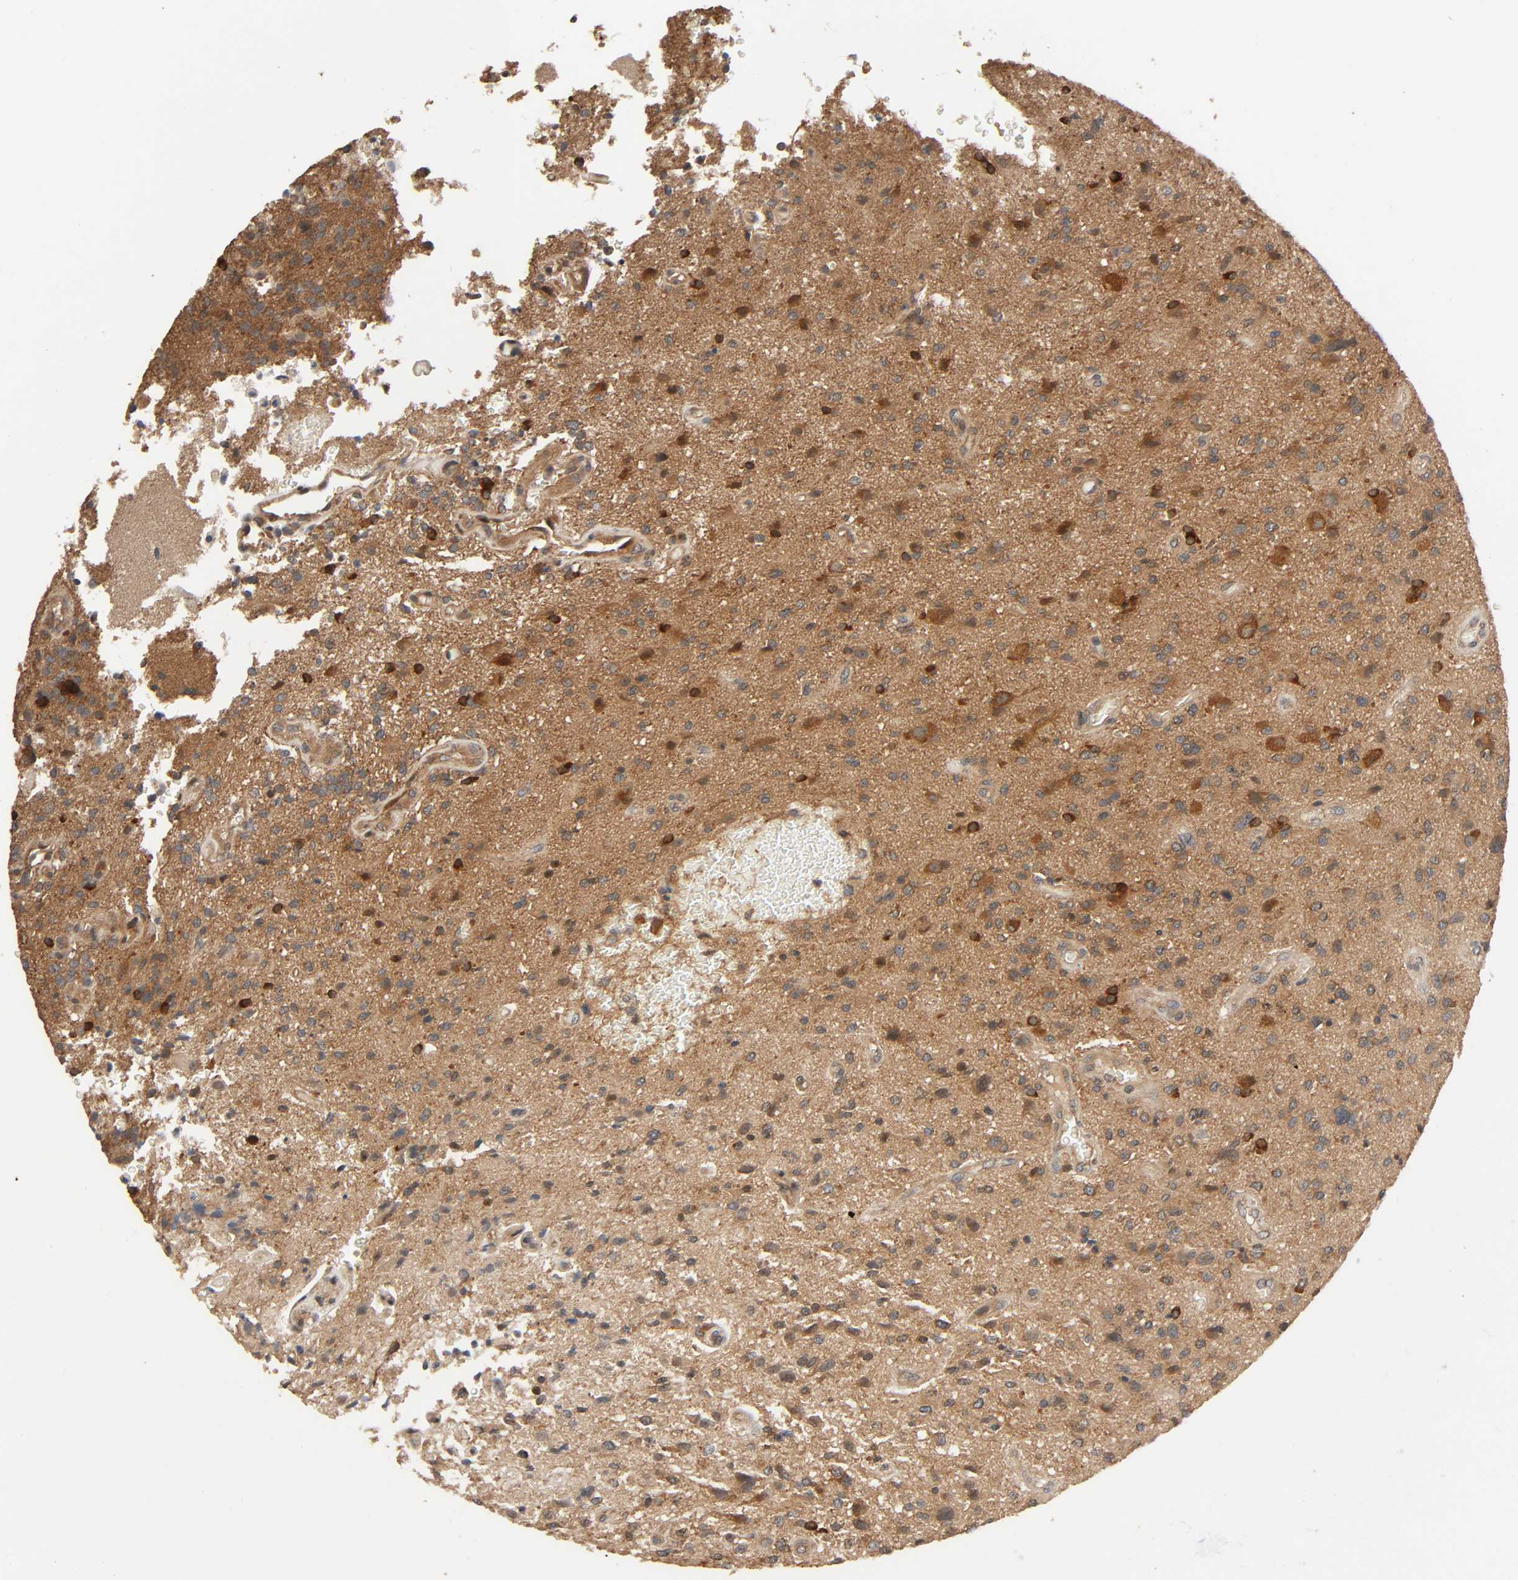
{"staining": {"intensity": "moderate", "quantity": ">75%", "location": "cytoplasmic/membranous"}, "tissue": "glioma", "cell_type": "Tumor cells", "image_type": "cancer", "snomed": [{"axis": "morphology", "description": "Normal tissue, NOS"}, {"axis": "morphology", "description": "Glioma, malignant, High grade"}, {"axis": "topography", "description": "Cerebral cortex"}], "caption": "Immunohistochemical staining of human malignant high-grade glioma demonstrates medium levels of moderate cytoplasmic/membranous expression in about >75% of tumor cells. (DAB (3,3'-diaminobenzidine) IHC with brightfield microscopy, high magnification).", "gene": "PPP2R1B", "patient": {"sex": "male", "age": 75}}